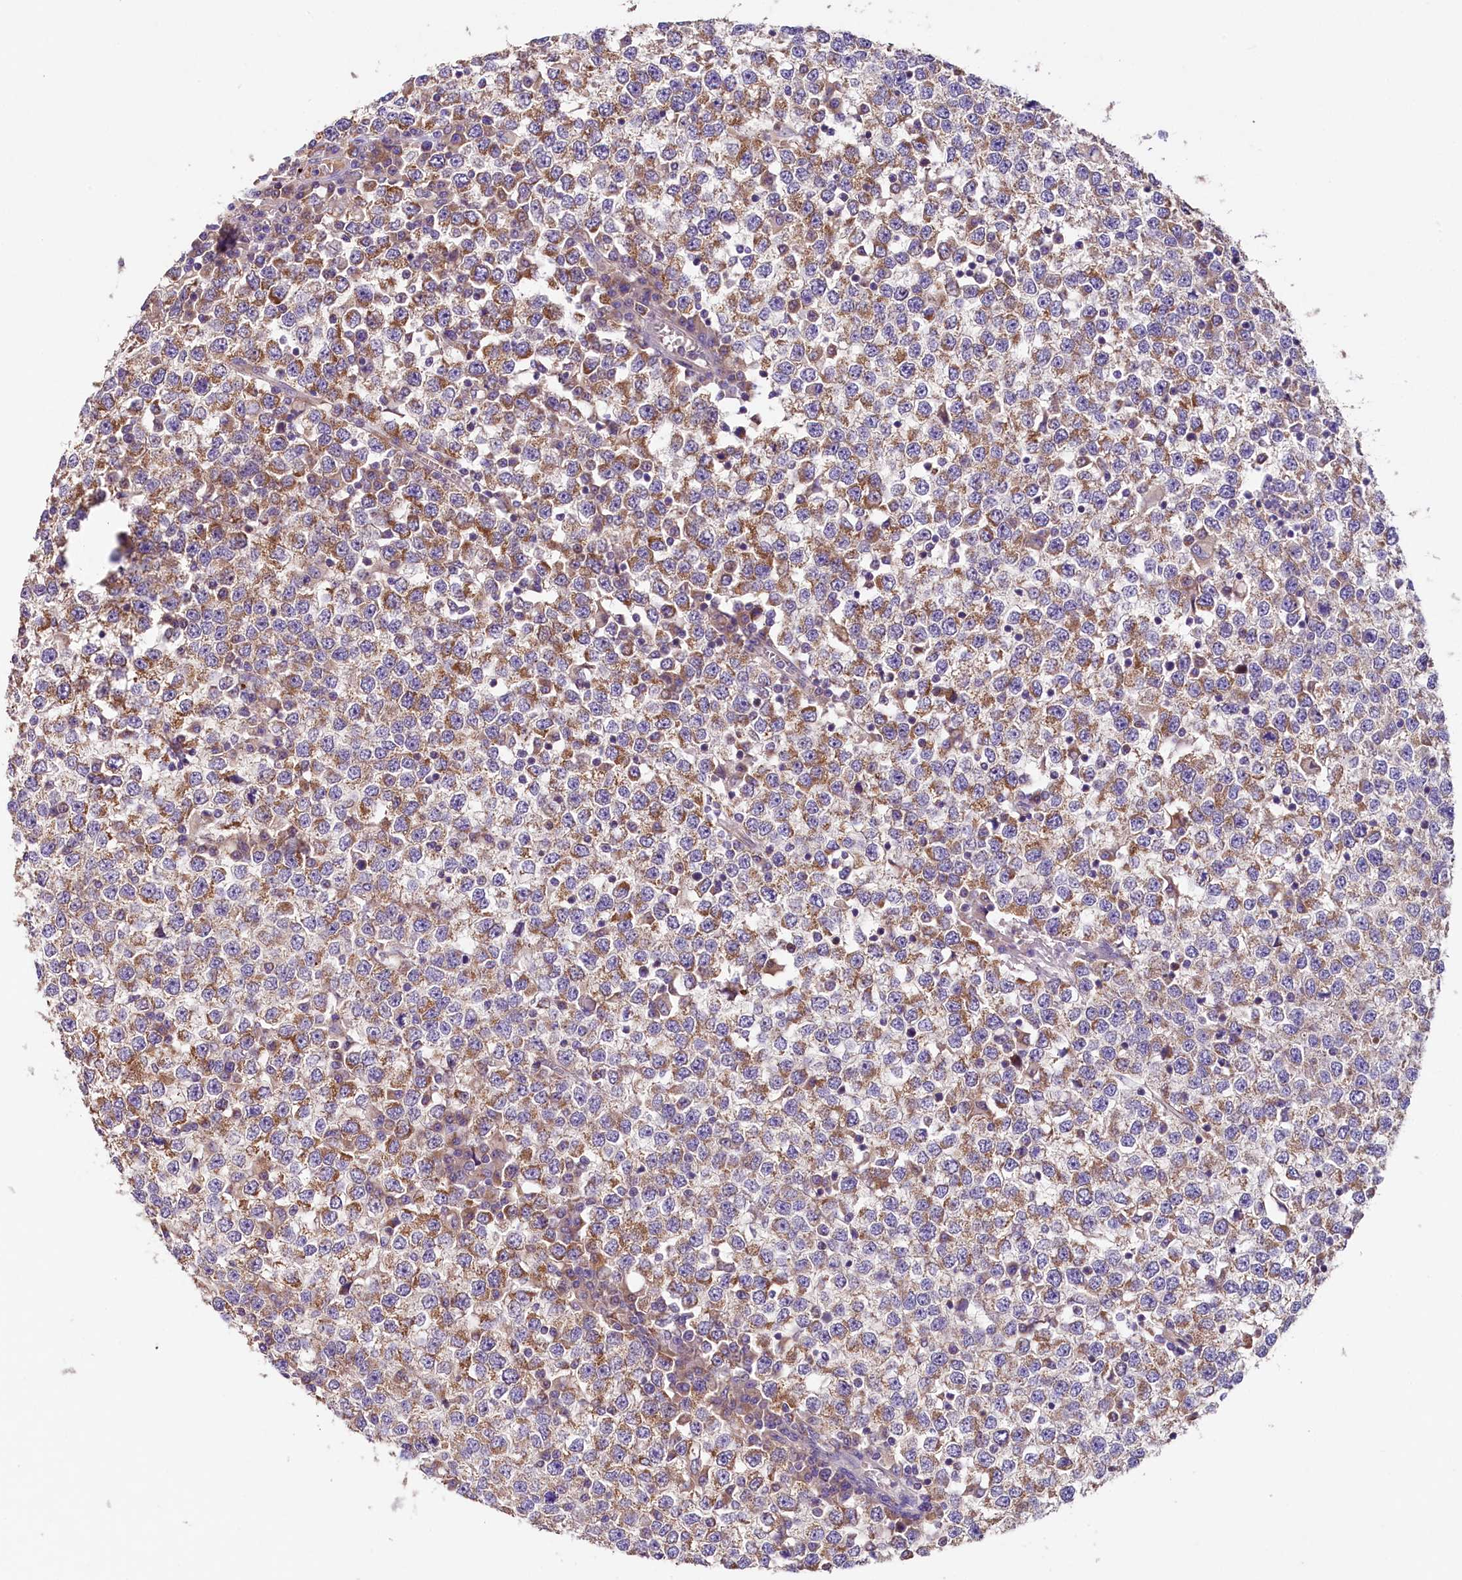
{"staining": {"intensity": "moderate", "quantity": ">75%", "location": "cytoplasmic/membranous"}, "tissue": "testis cancer", "cell_type": "Tumor cells", "image_type": "cancer", "snomed": [{"axis": "morphology", "description": "Seminoma, NOS"}, {"axis": "topography", "description": "Testis"}], "caption": "Testis cancer (seminoma) tissue displays moderate cytoplasmic/membranous staining in about >75% of tumor cells, visualized by immunohistochemistry.", "gene": "PMPCB", "patient": {"sex": "male", "age": 65}}